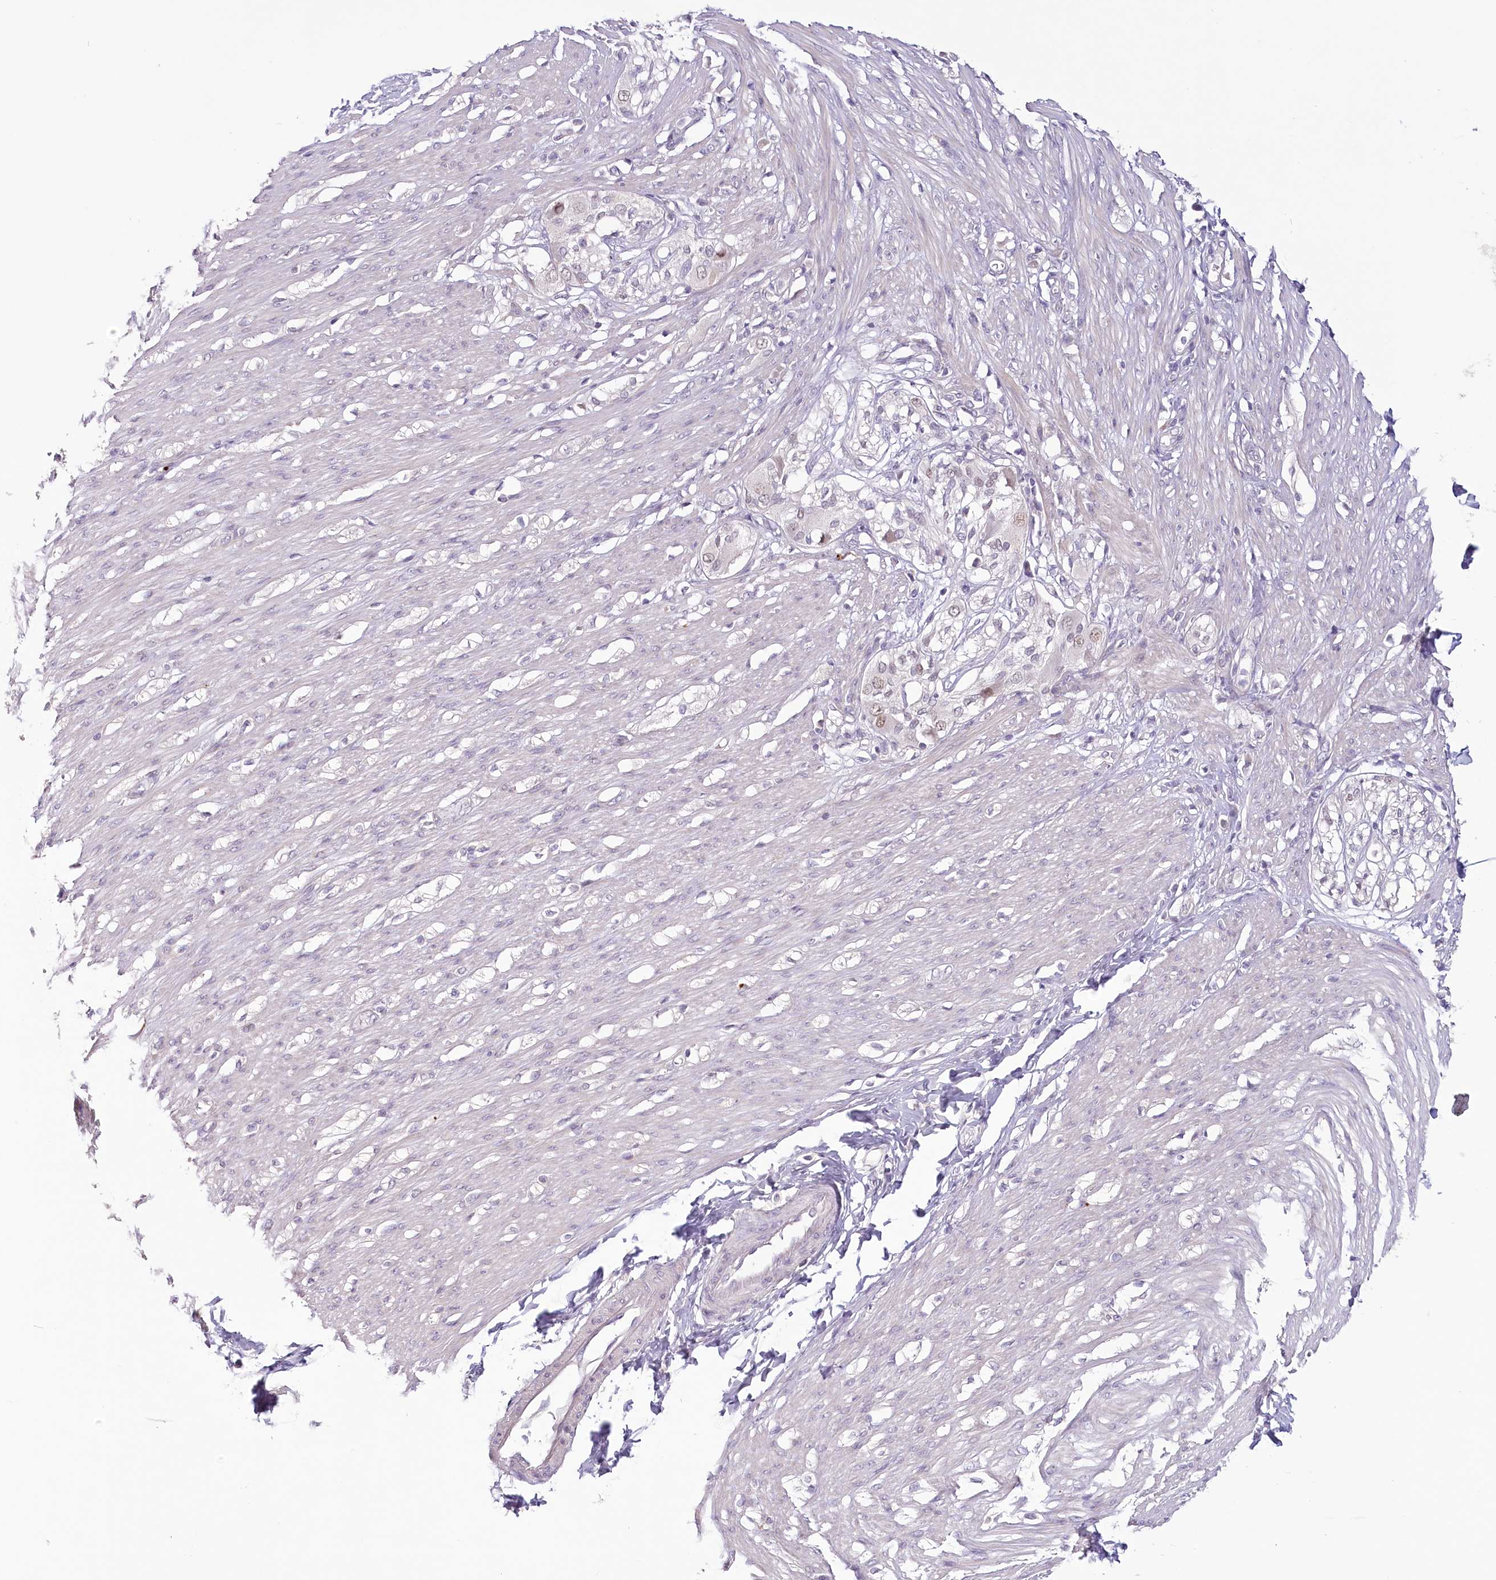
{"staining": {"intensity": "weak", "quantity": "25%-75%", "location": "cytoplasmic/membranous"}, "tissue": "smooth muscle", "cell_type": "Smooth muscle cells", "image_type": "normal", "snomed": [{"axis": "morphology", "description": "Normal tissue, NOS"}, {"axis": "morphology", "description": "Adenocarcinoma, NOS"}, {"axis": "topography", "description": "Colon"}, {"axis": "topography", "description": "Peripheral nerve tissue"}], "caption": "Smooth muscle cells display low levels of weak cytoplasmic/membranous staining in approximately 25%-75% of cells in normal human smooth muscle. The staining was performed using DAB (3,3'-diaminobenzidine), with brown indicating positive protein expression. Nuclei are stained blue with hematoxylin.", "gene": "USP11", "patient": {"sex": "male", "age": 14}}